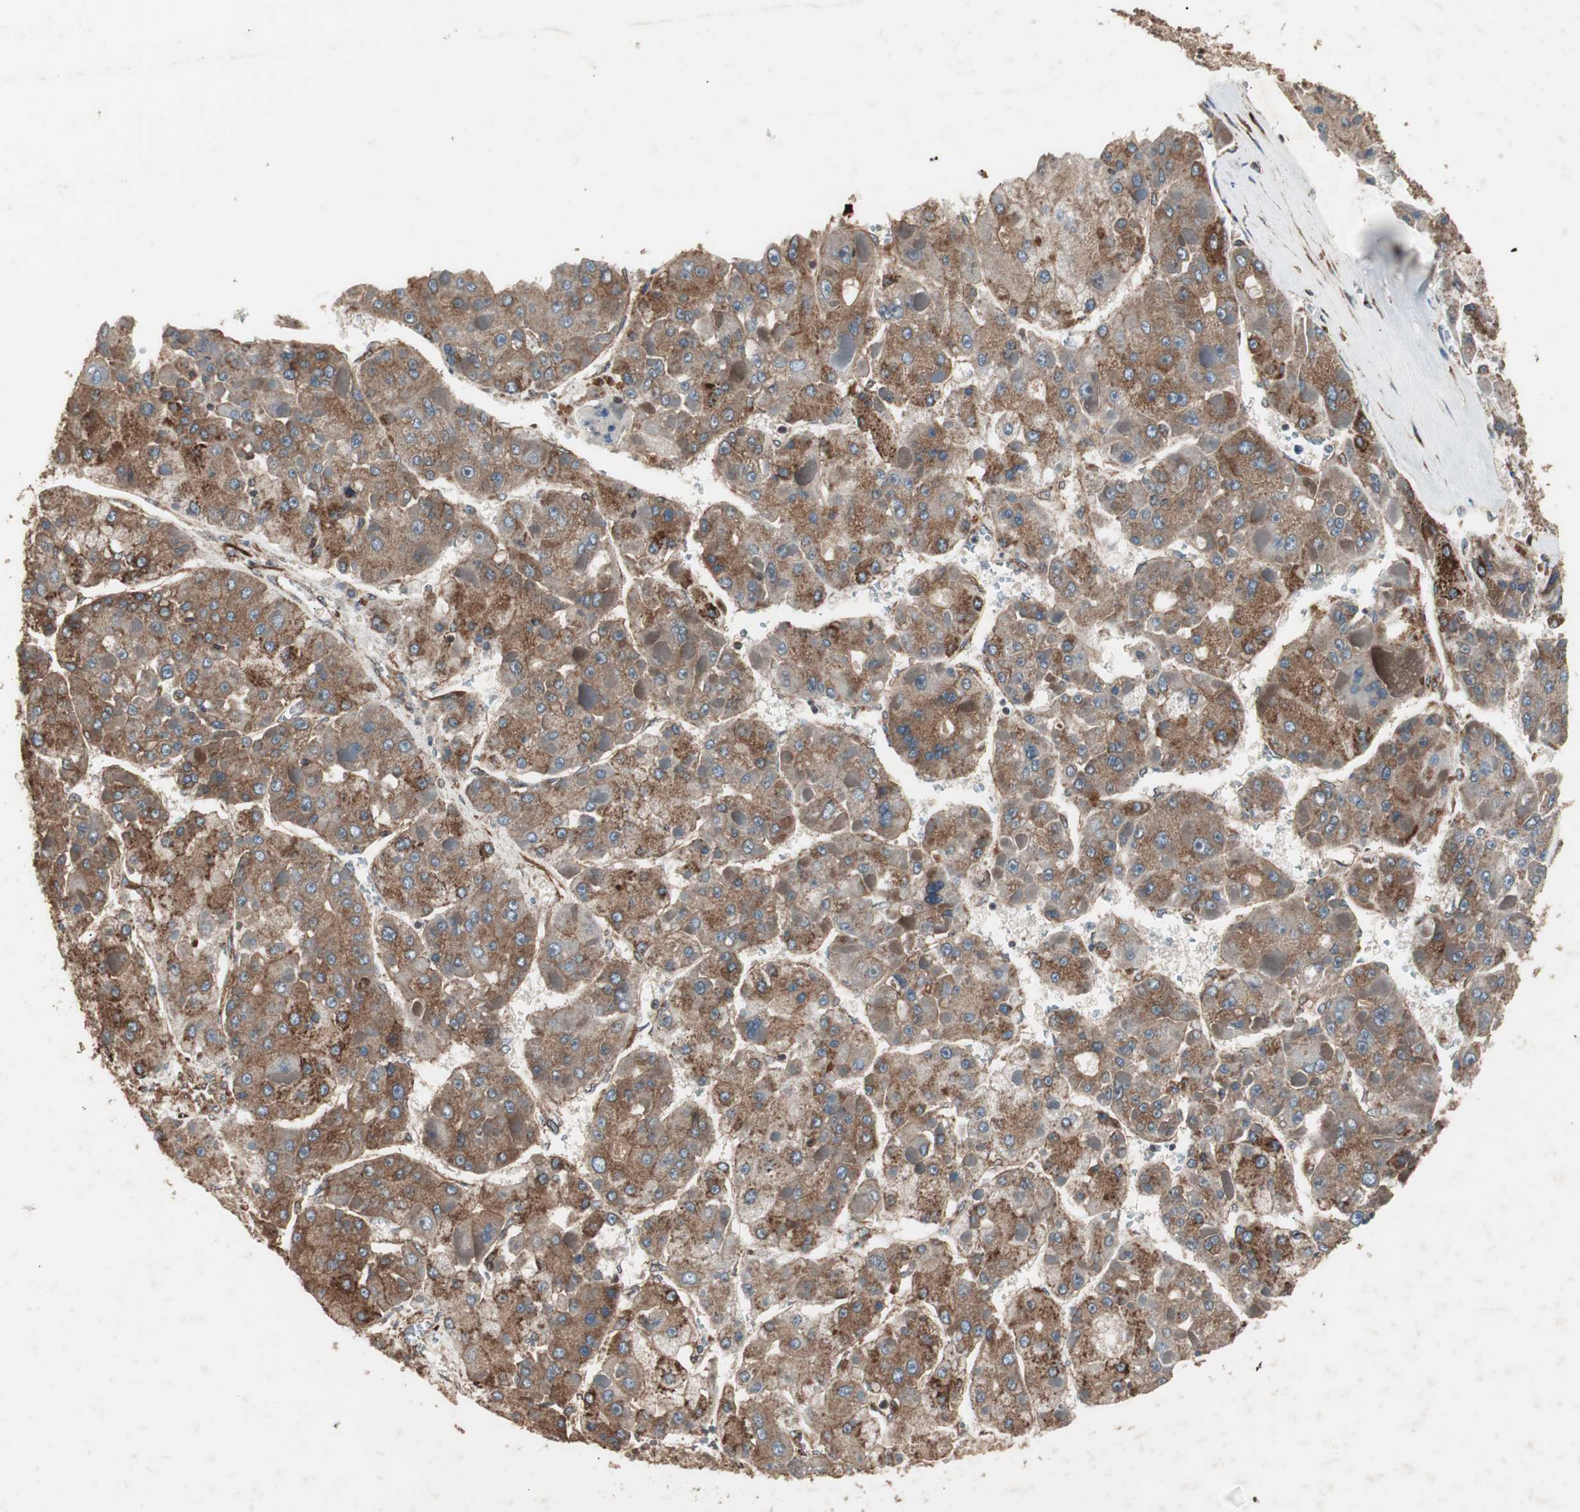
{"staining": {"intensity": "moderate", "quantity": ">75%", "location": "cytoplasmic/membranous"}, "tissue": "liver cancer", "cell_type": "Tumor cells", "image_type": "cancer", "snomed": [{"axis": "morphology", "description": "Carcinoma, Hepatocellular, NOS"}, {"axis": "topography", "description": "Liver"}], "caption": "The immunohistochemical stain highlights moderate cytoplasmic/membranous positivity in tumor cells of liver cancer tissue. (DAB (3,3'-diaminobenzidine) IHC with brightfield microscopy, high magnification).", "gene": "LZTS1", "patient": {"sex": "female", "age": 73}}